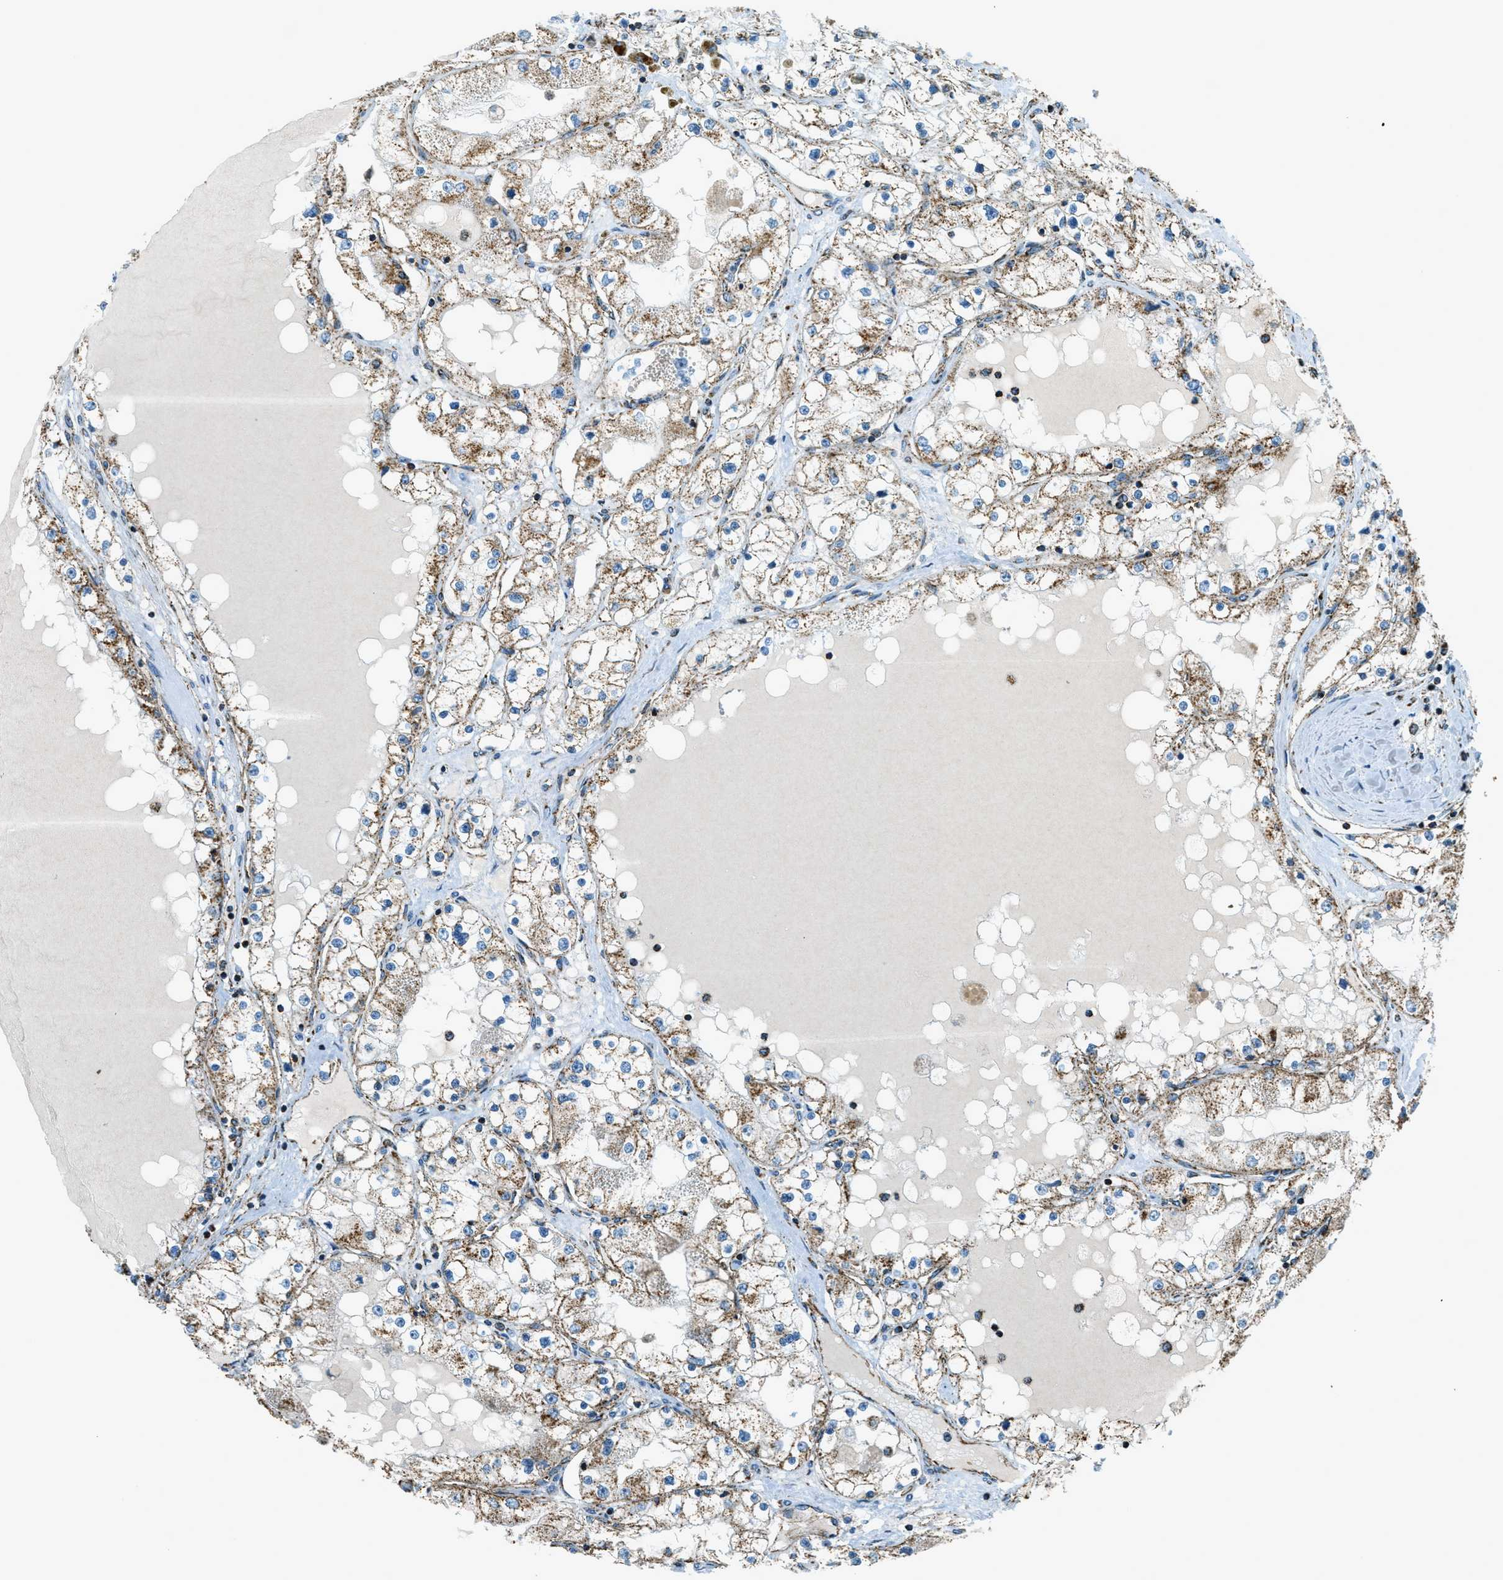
{"staining": {"intensity": "moderate", "quantity": ">75%", "location": "cytoplasmic/membranous"}, "tissue": "renal cancer", "cell_type": "Tumor cells", "image_type": "cancer", "snomed": [{"axis": "morphology", "description": "Adenocarcinoma, NOS"}, {"axis": "topography", "description": "Kidney"}], "caption": "Brown immunohistochemical staining in human renal cancer exhibits moderate cytoplasmic/membranous positivity in approximately >75% of tumor cells.", "gene": "CHST15", "patient": {"sex": "male", "age": 68}}